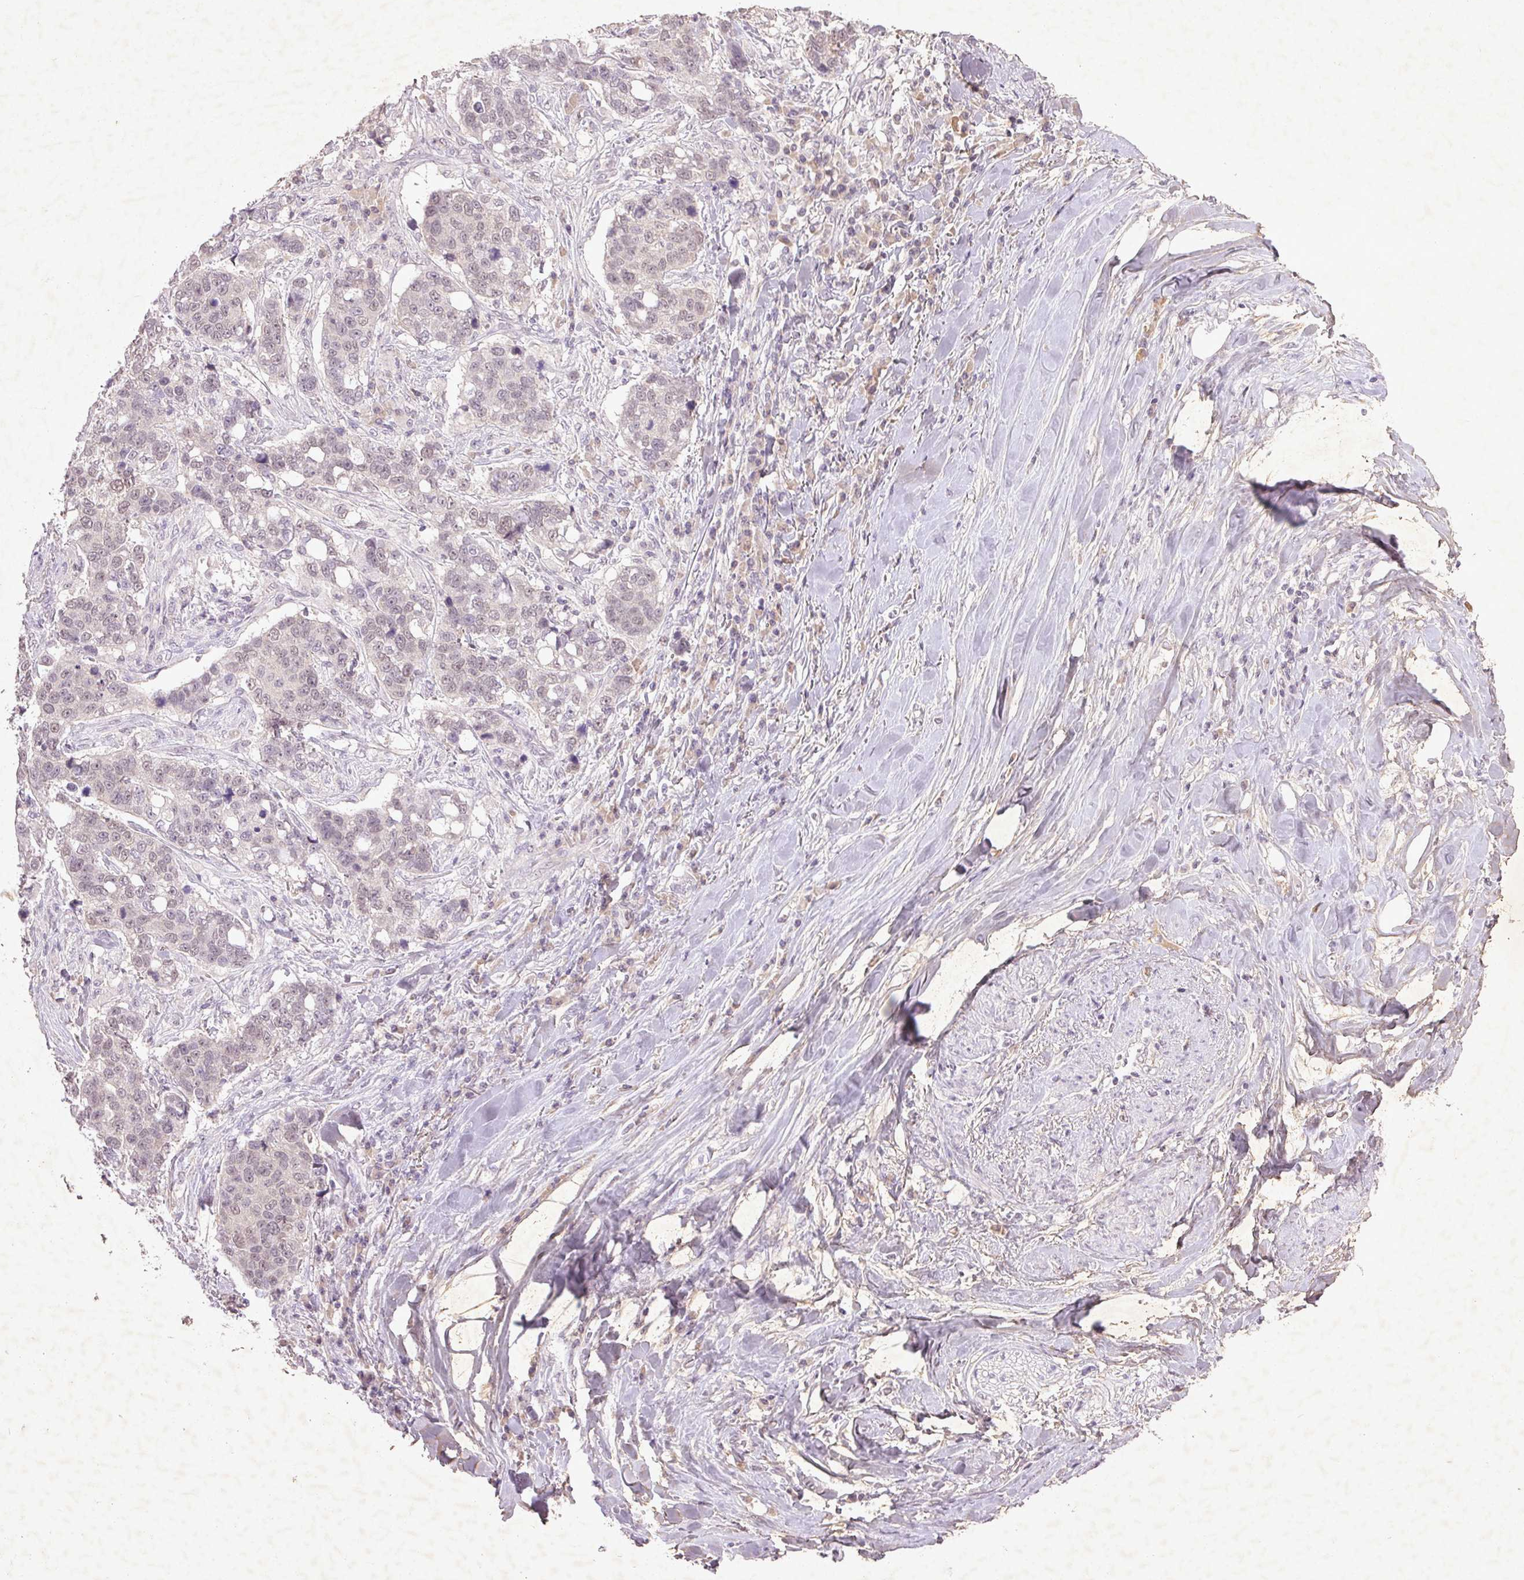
{"staining": {"intensity": "negative", "quantity": "none", "location": "none"}, "tissue": "lung cancer", "cell_type": "Tumor cells", "image_type": "cancer", "snomed": [{"axis": "morphology", "description": "Squamous cell carcinoma, NOS"}, {"axis": "topography", "description": "Lymph node"}, {"axis": "topography", "description": "Lung"}], "caption": "The immunohistochemistry photomicrograph has no significant positivity in tumor cells of lung squamous cell carcinoma tissue.", "gene": "FAM168B", "patient": {"sex": "male", "age": 61}}